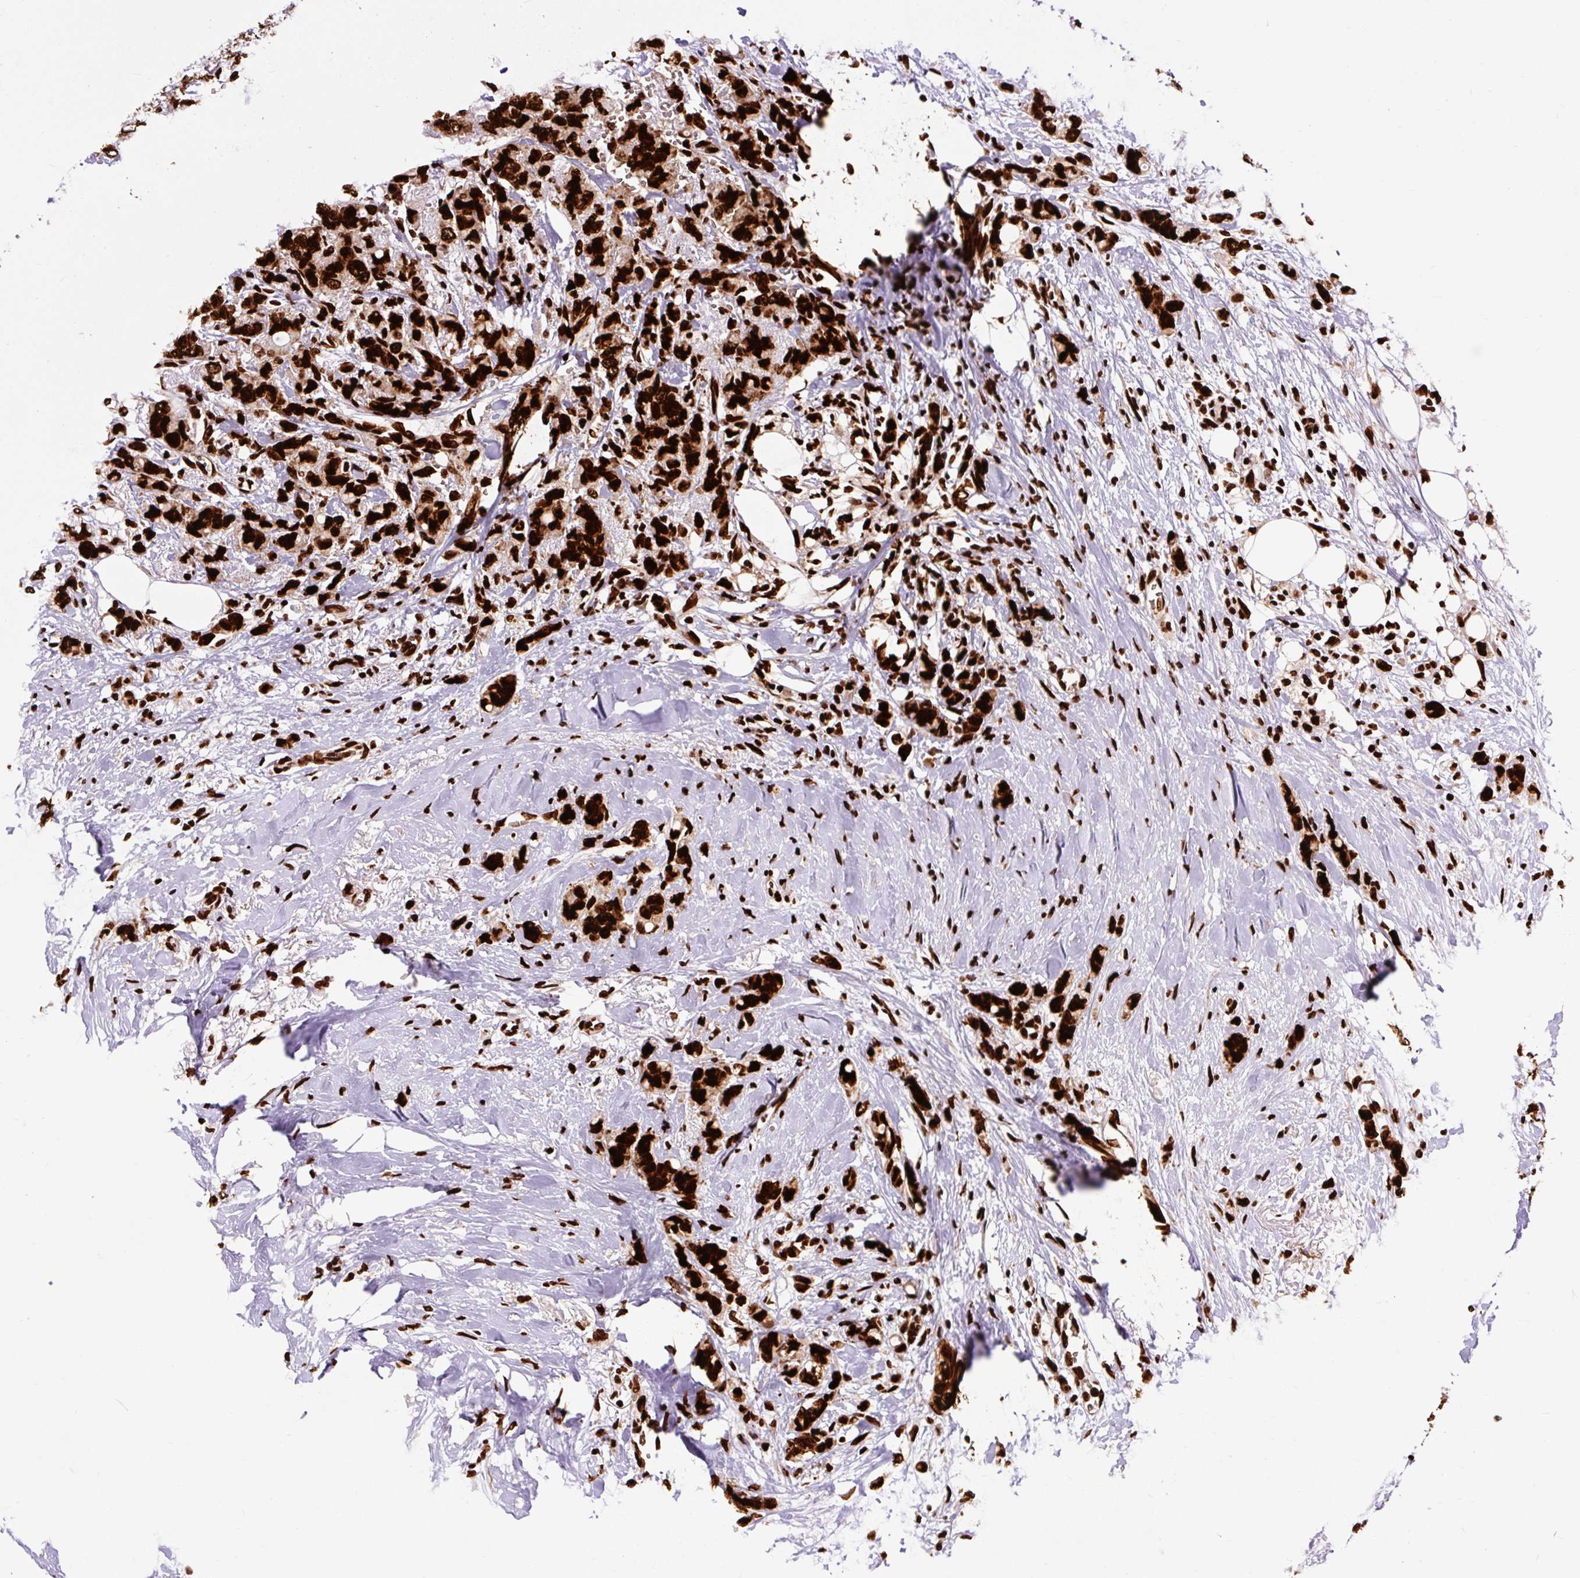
{"staining": {"intensity": "strong", "quantity": ">75%", "location": "nuclear"}, "tissue": "breast cancer", "cell_type": "Tumor cells", "image_type": "cancer", "snomed": [{"axis": "morphology", "description": "Lobular carcinoma"}, {"axis": "topography", "description": "Breast"}], "caption": "A high amount of strong nuclear expression is present in about >75% of tumor cells in lobular carcinoma (breast) tissue.", "gene": "FUS", "patient": {"sex": "female", "age": 91}}